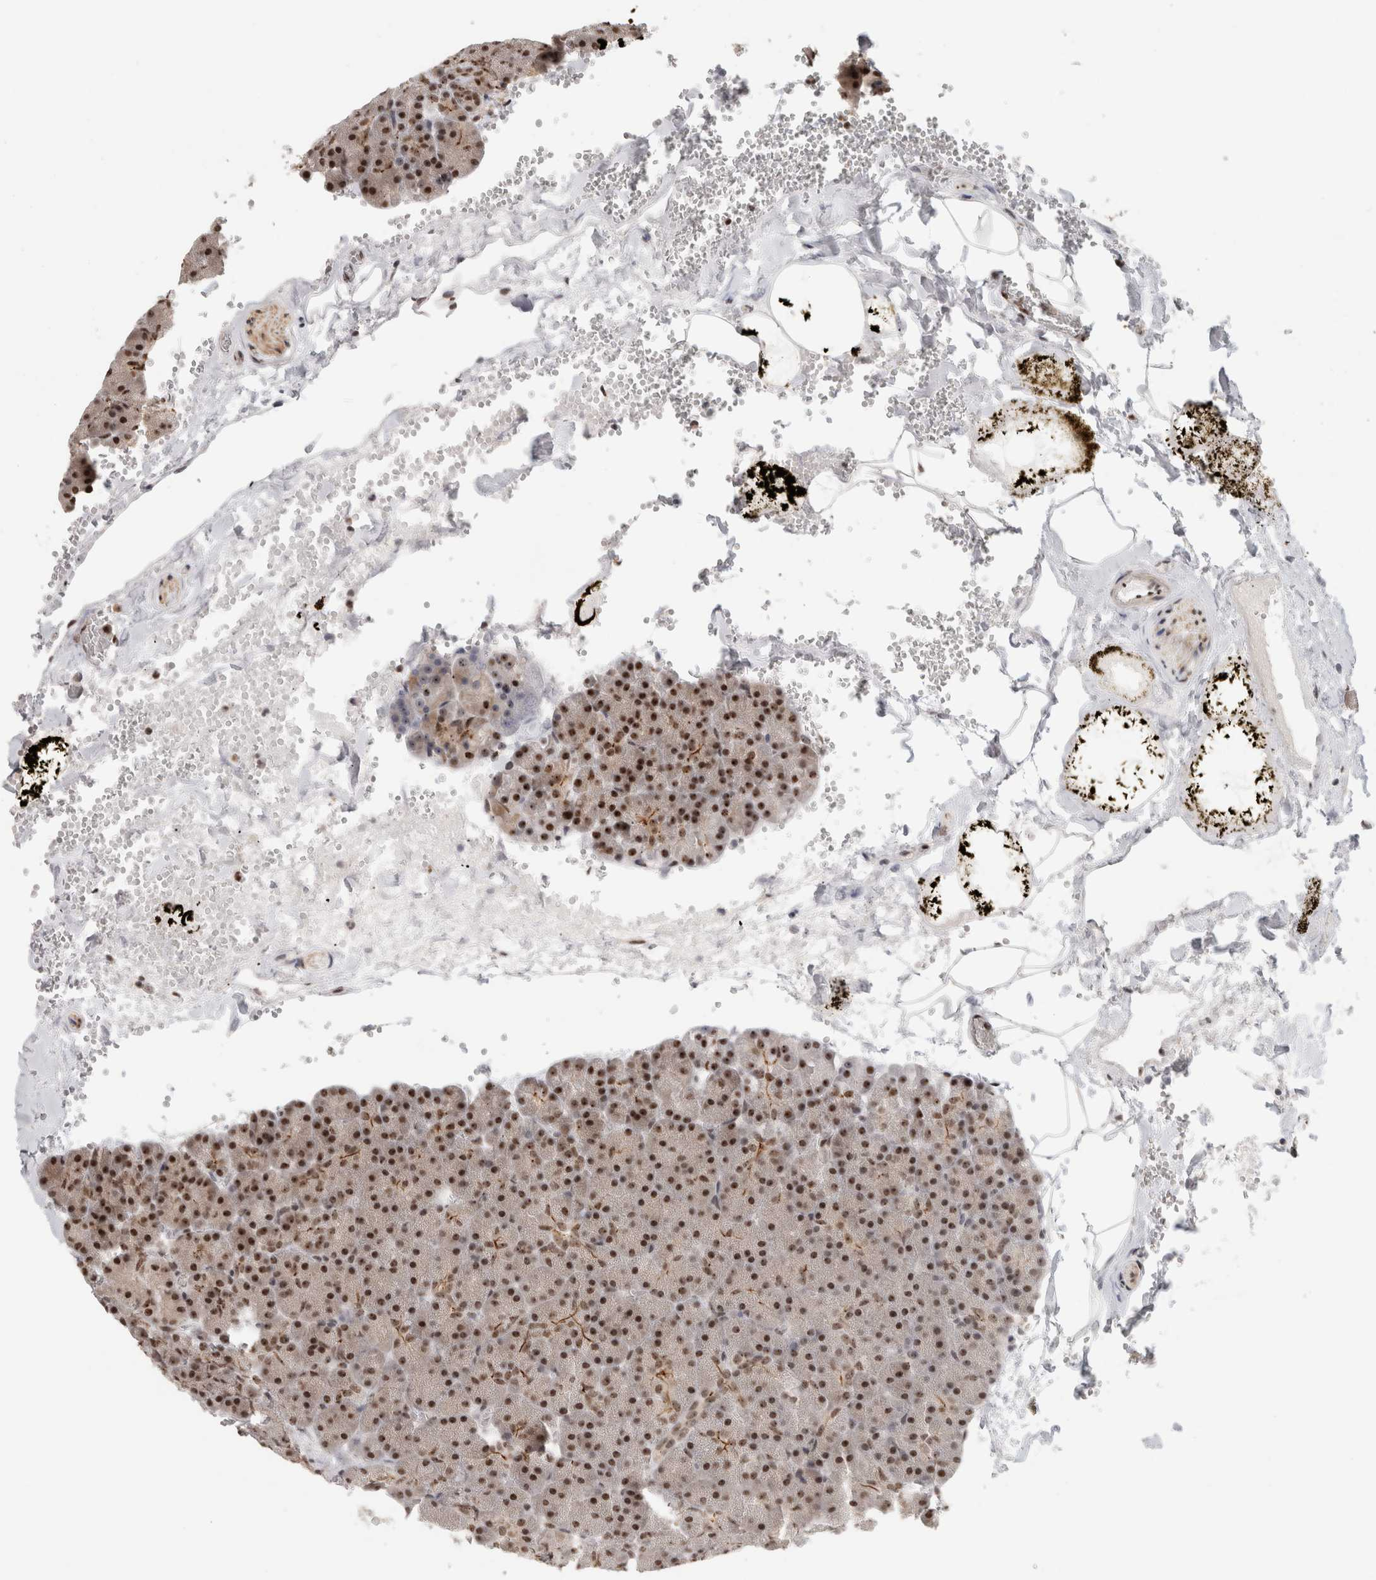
{"staining": {"intensity": "strong", "quantity": "25%-75%", "location": "nuclear"}, "tissue": "pancreas", "cell_type": "Exocrine glandular cells", "image_type": "normal", "snomed": [{"axis": "morphology", "description": "Normal tissue, NOS"}, {"axis": "morphology", "description": "Carcinoid, malignant, NOS"}, {"axis": "topography", "description": "Pancreas"}], "caption": "Exocrine glandular cells reveal strong nuclear positivity in approximately 25%-75% of cells in unremarkable pancreas. Nuclei are stained in blue.", "gene": "EBNA1BP2", "patient": {"sex": "female", "age": 35}}